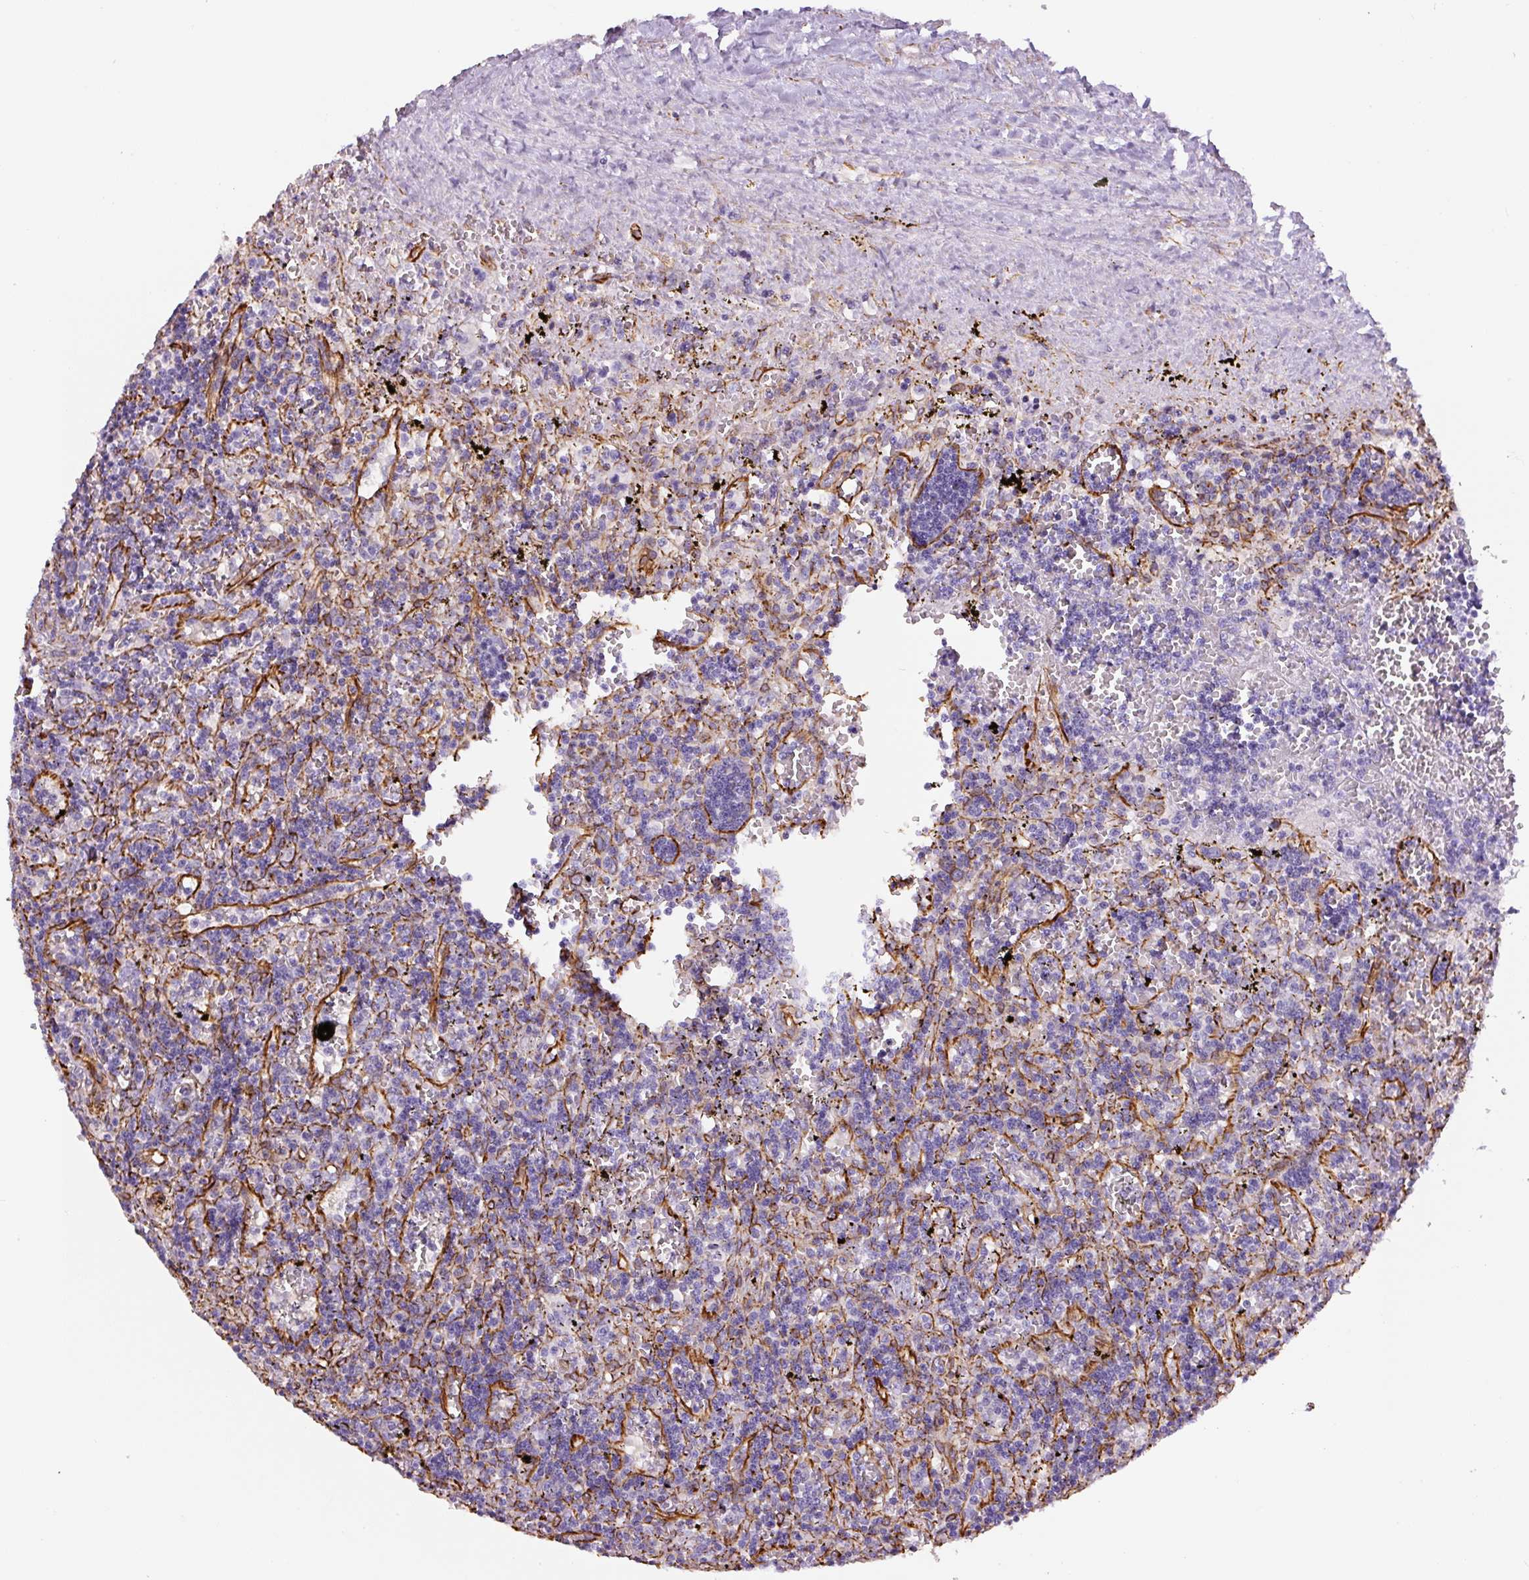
{"staining": {"intensity": "negative", "quantity": "none", "location": "none"}, "tissue": "lymphoma", "cell_type": "Tumor cells", "image_type": "cancer", "snomed": [{"axis": "morphology", "description": "Malignant lymphoma, non-Hodgkin's type, Low grade"}, {"axis": "topography", "description": "Spleen"}], "caption": "This is an immunohistochemistry histopathology image of human low-grade malignant lymphoma, non-Hodgkin's type. There is no staining in tumor cells.", "gene": "NES", "patient": {"sex": "male", "age": 60}}